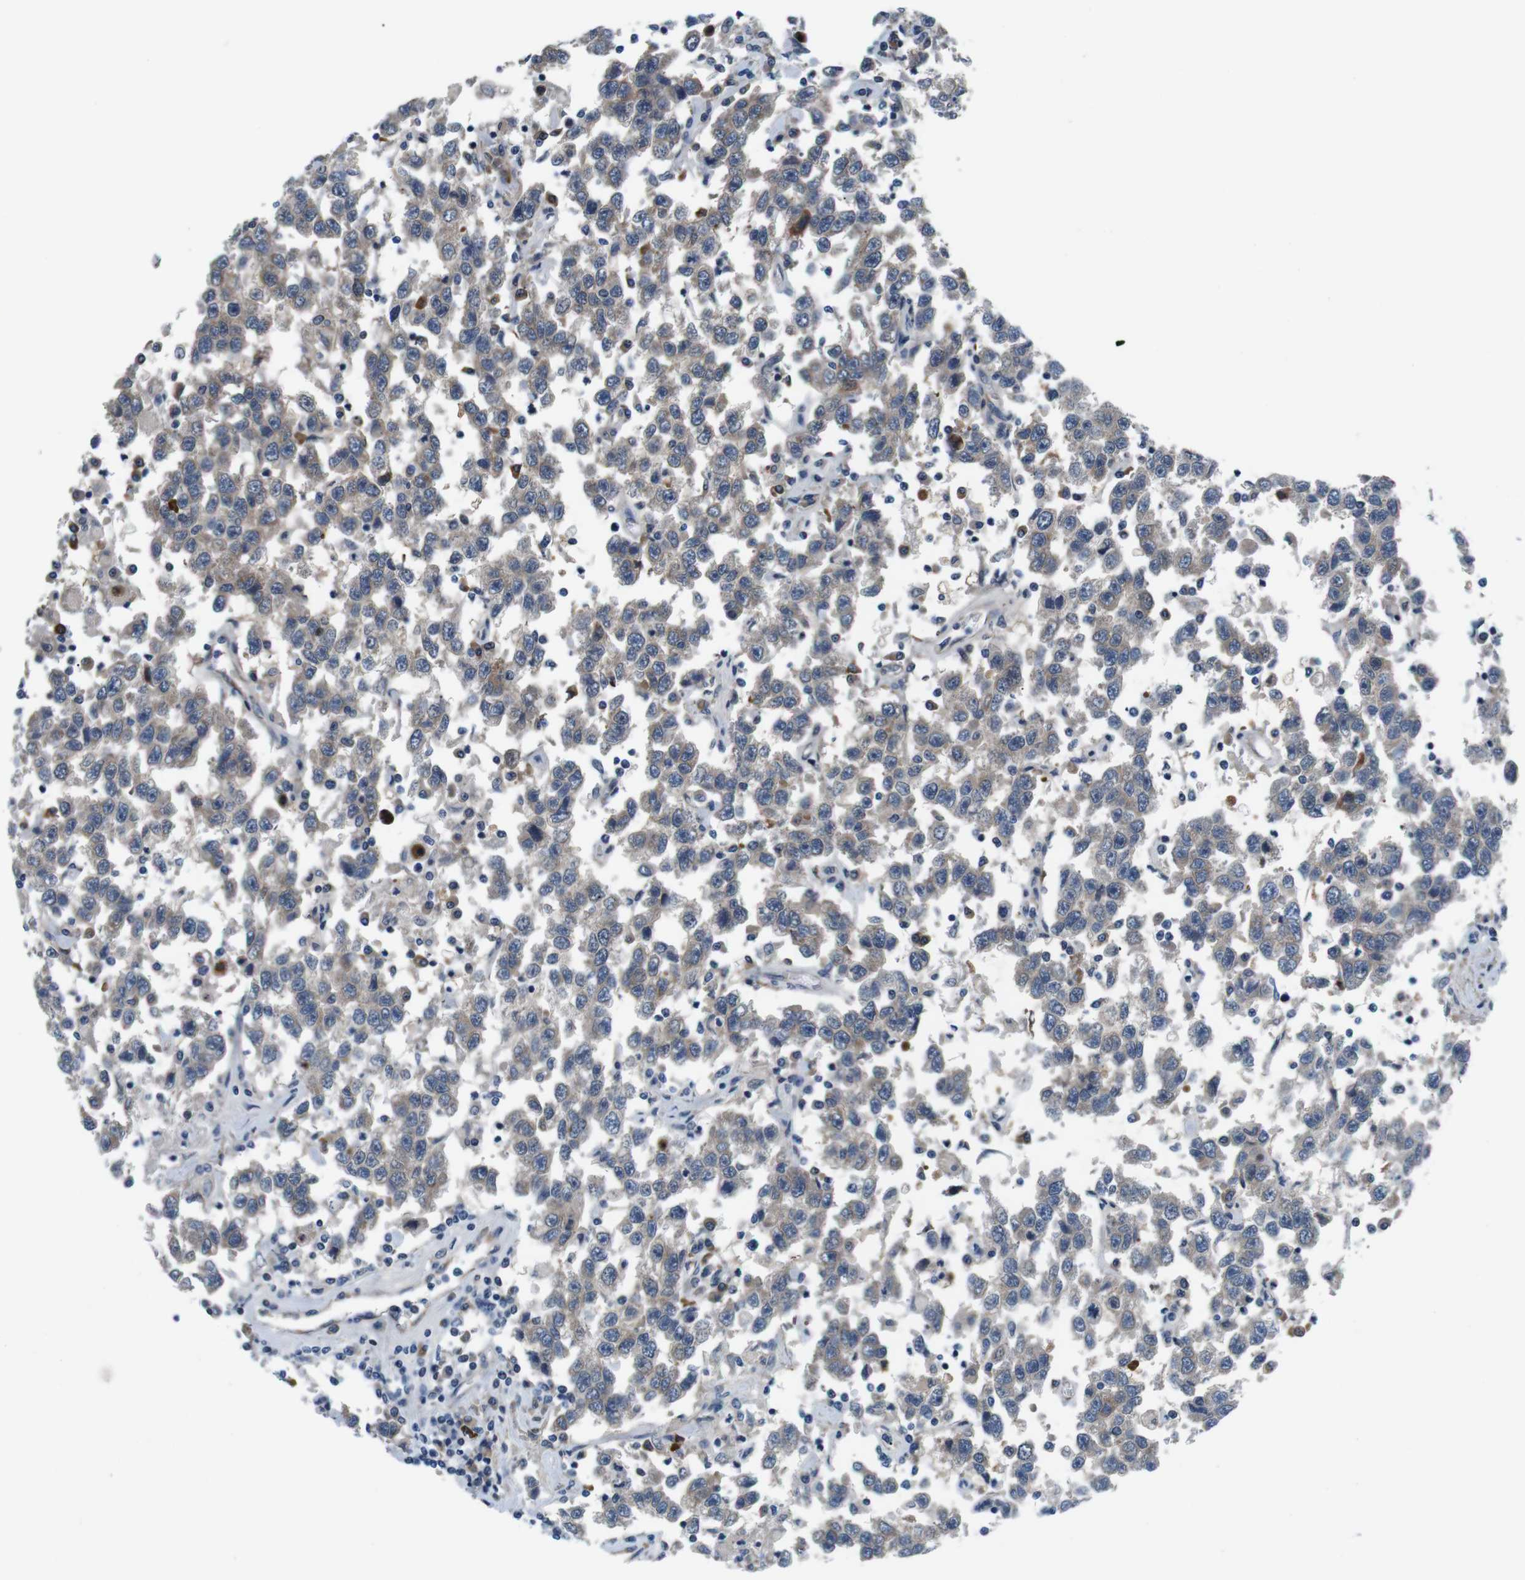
{"staining": {"intensity": "weak", "quantity": ">75%", "location": "cytoplasmic/membranous"}, "tissue": "testis cancer", "cell_type": "Tumor cells", "image_type": "cancer", "snomed": [{"axis": "morphology", "description": "Seminoma, NOS"}, {"axis": "topography", "description": "Testis"}], "caption": "DAB immunohistochemical staining of testis cancer (seminoma) displays weak cytoplasmic/membranous protein staining in about >75% of tumor cells.", "gene": "JAK1", "patient": {"sex": "male", "age": 41}}